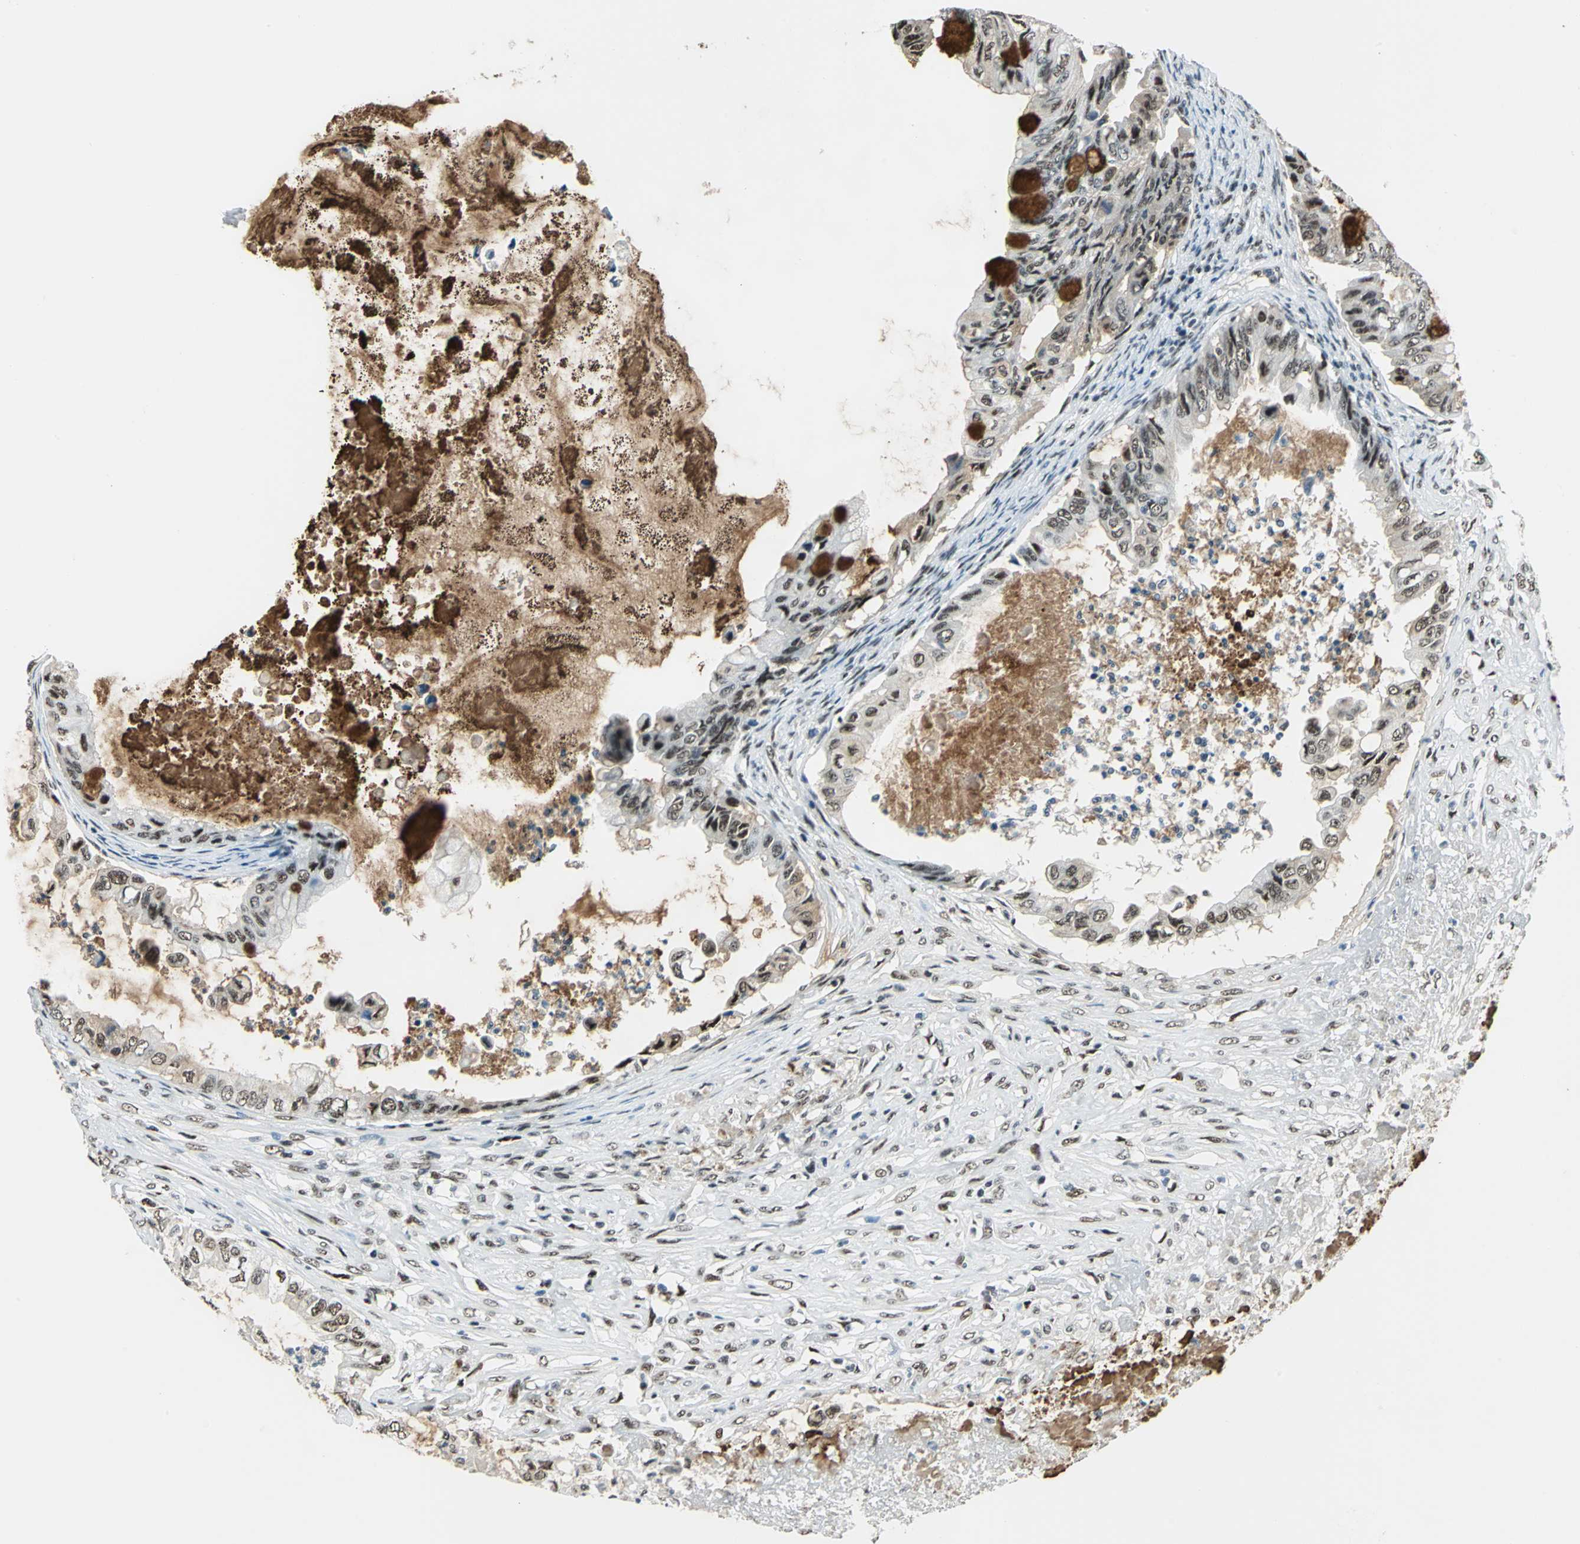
{"staining": {"intensity": "strong", "quantity": ">75%", "location": "cytoplasmic/membranous,nuclear"}, "tissue": "ovarian cancer", "cell_type": "Tumor cells", "image_type": "cancer", "snomed": [{"axis": "morphology", "description": "Cystadenocarcinoma, mucinous, NOS"}, {"axis": "topography", "description": "Ovary"}], "caption": "DAB immunohistochemical staining of ovarian cancer (mucinous cystadenocarcinoma) exhibits strong cytoplasmic/membranous and nuclear protein expression in about >75% of tumor cells. (brown staining indicates protein expression, while blue staining denotes nuclei).", "gene": "KAT6B", "patient": {"sex": "female", "age": 80}}